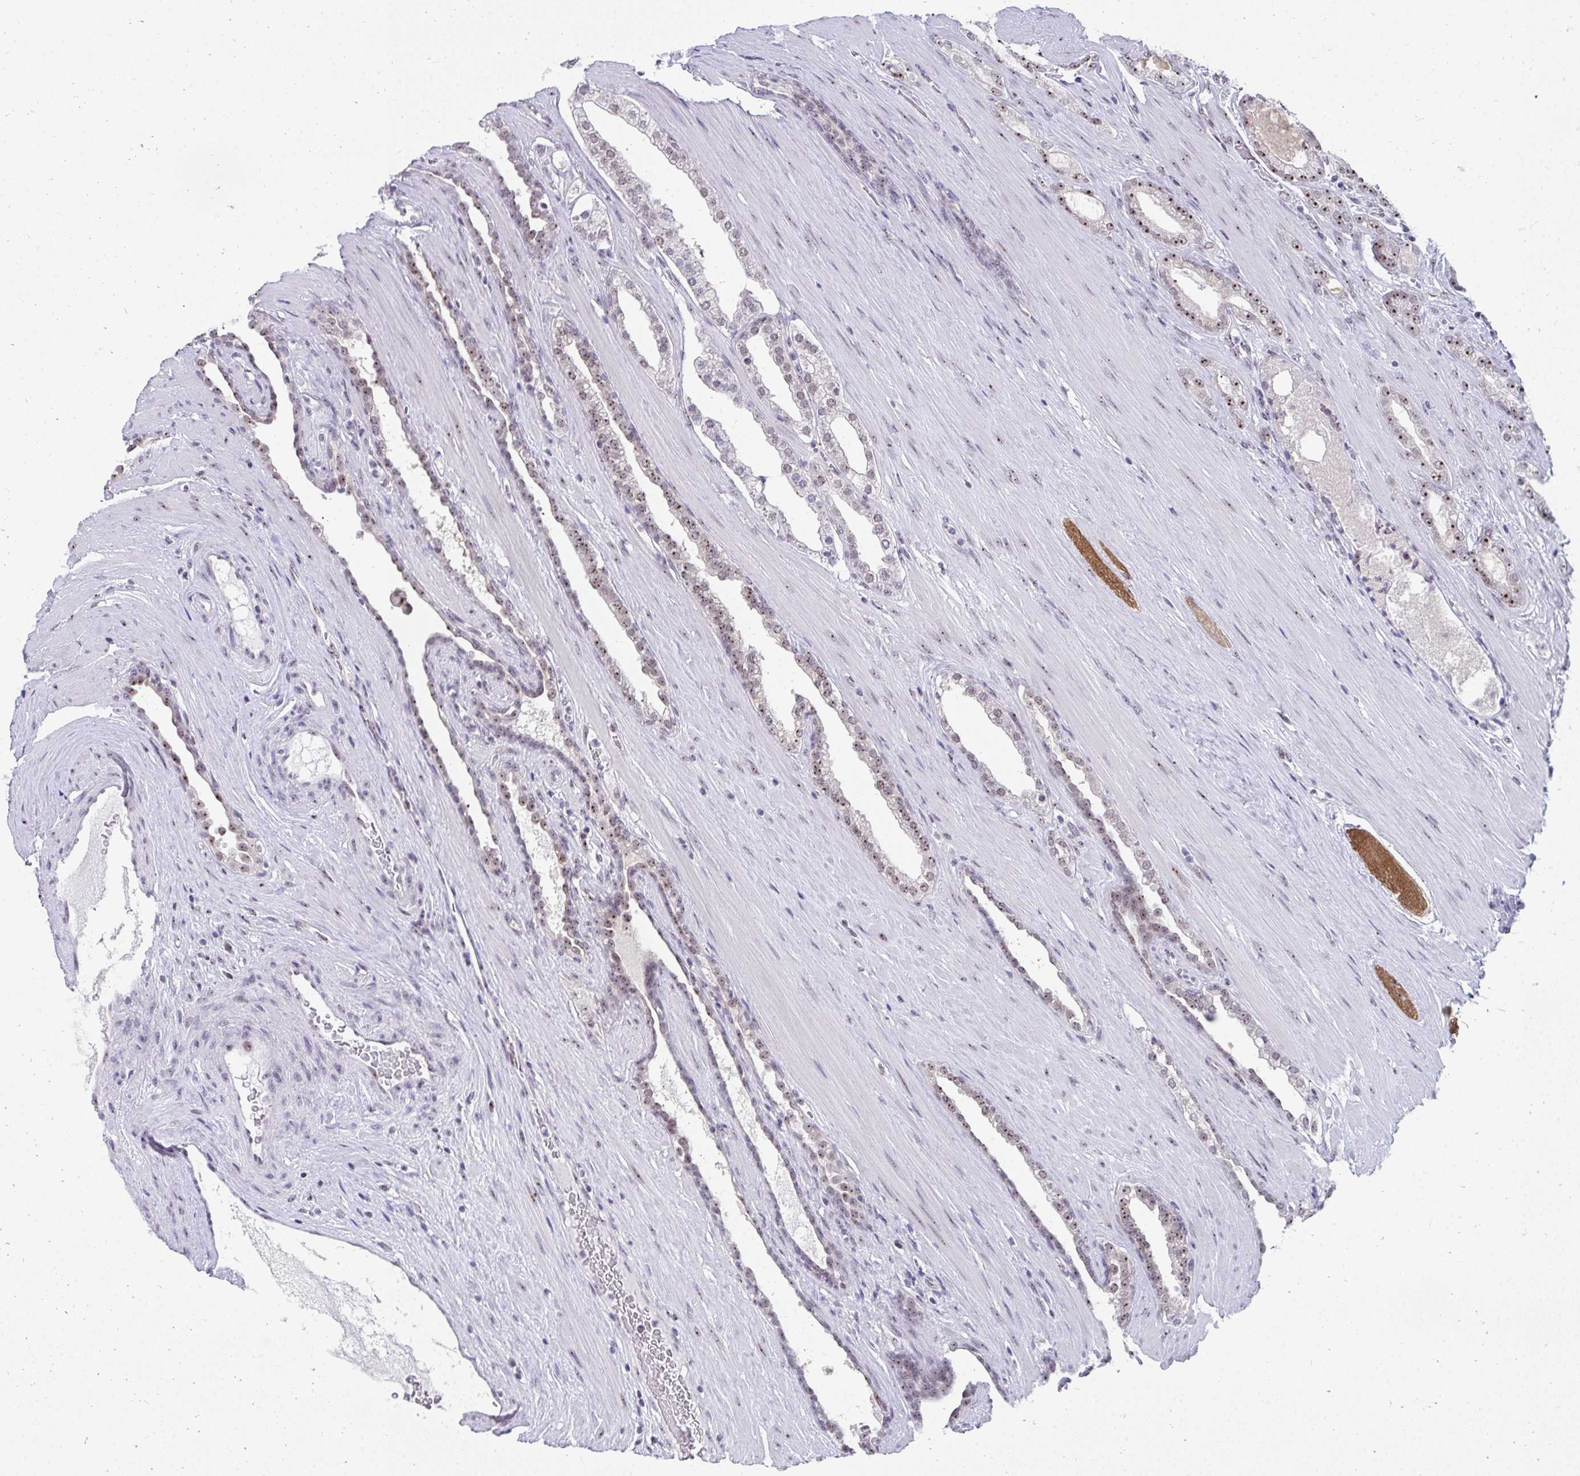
{"staining": {"intensity": "moderate", "quantity": "25%-75%", "location": "nuclear"}, "tissue": "prostate cancer", "cell_type": "Tumor cells", "image_type": "cancer", "snomed": [{"axis": "morphology", "description": "Adenocarcinoma, High grade"}, {"axis": "topography", "description": "Prostate"}], "caption": "Immunohistochemistry (IHC) staining of prostate cancer, which demonstrates medium levels of moderate nuclear positivity in about 25%-75% of tumor cells indicating moderate nuclear protein staining. The staining was performed using DAB (3,3'-diaminobenzidine) (brown) for protein detection and nuclei were counterstained in hematoxylin (blue).", "gene": "HIRA", "patient": {"sex": "male", "age": 58}}